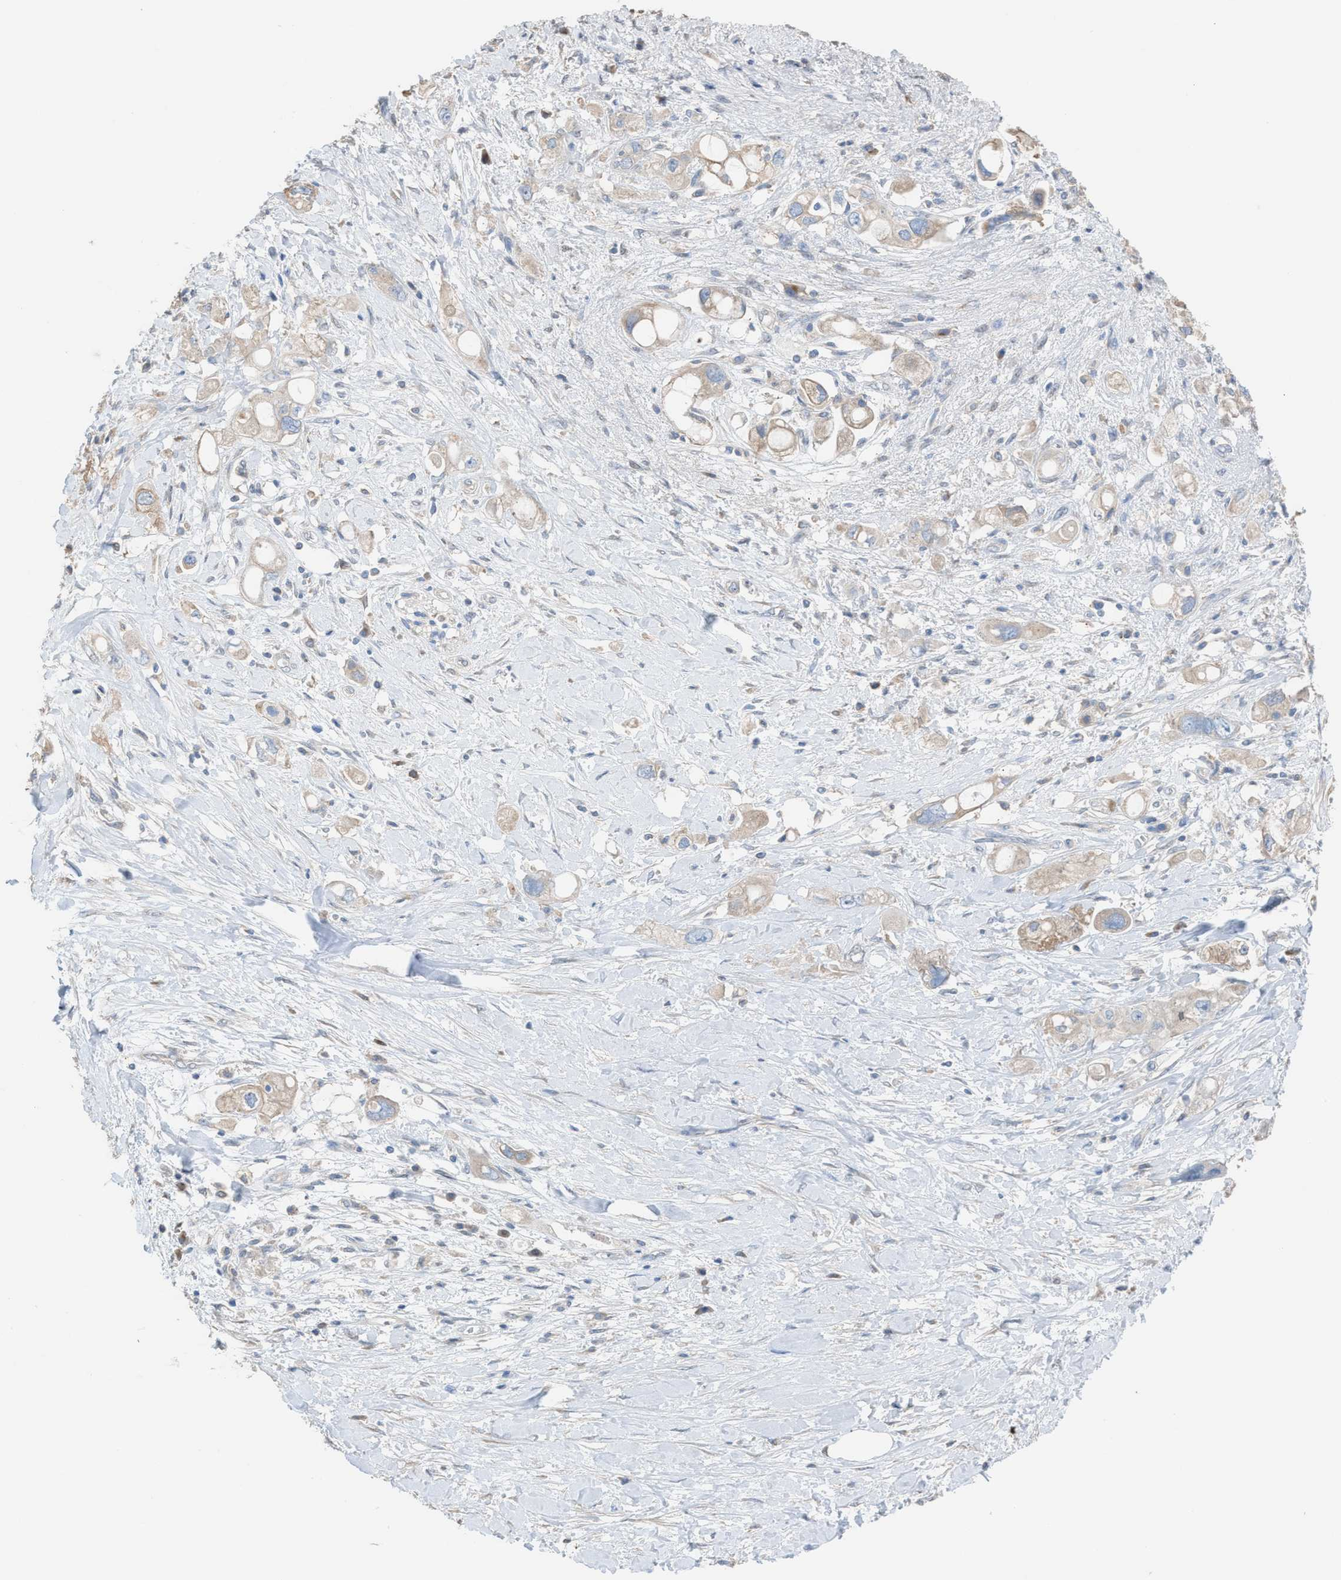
{"staining": {"intensity": "weak", "quantity": "<25%", "location": "cytoplasmic/membranous"}, "tissue": "pancreatic cancer", "cell_type": "Tumor cells", "image_type": "cancer", "snomed": [{"axis": "morphology", "description": "Adenocarcinoma, NOS"}, {"axis": "topography", "description": "Pancreas"}], "caption": "Tumor cells are negative for brown protein staining in pancreatic cancer.", "gene": "NQO2", "patient": {"sex": "female", "age": 56}}